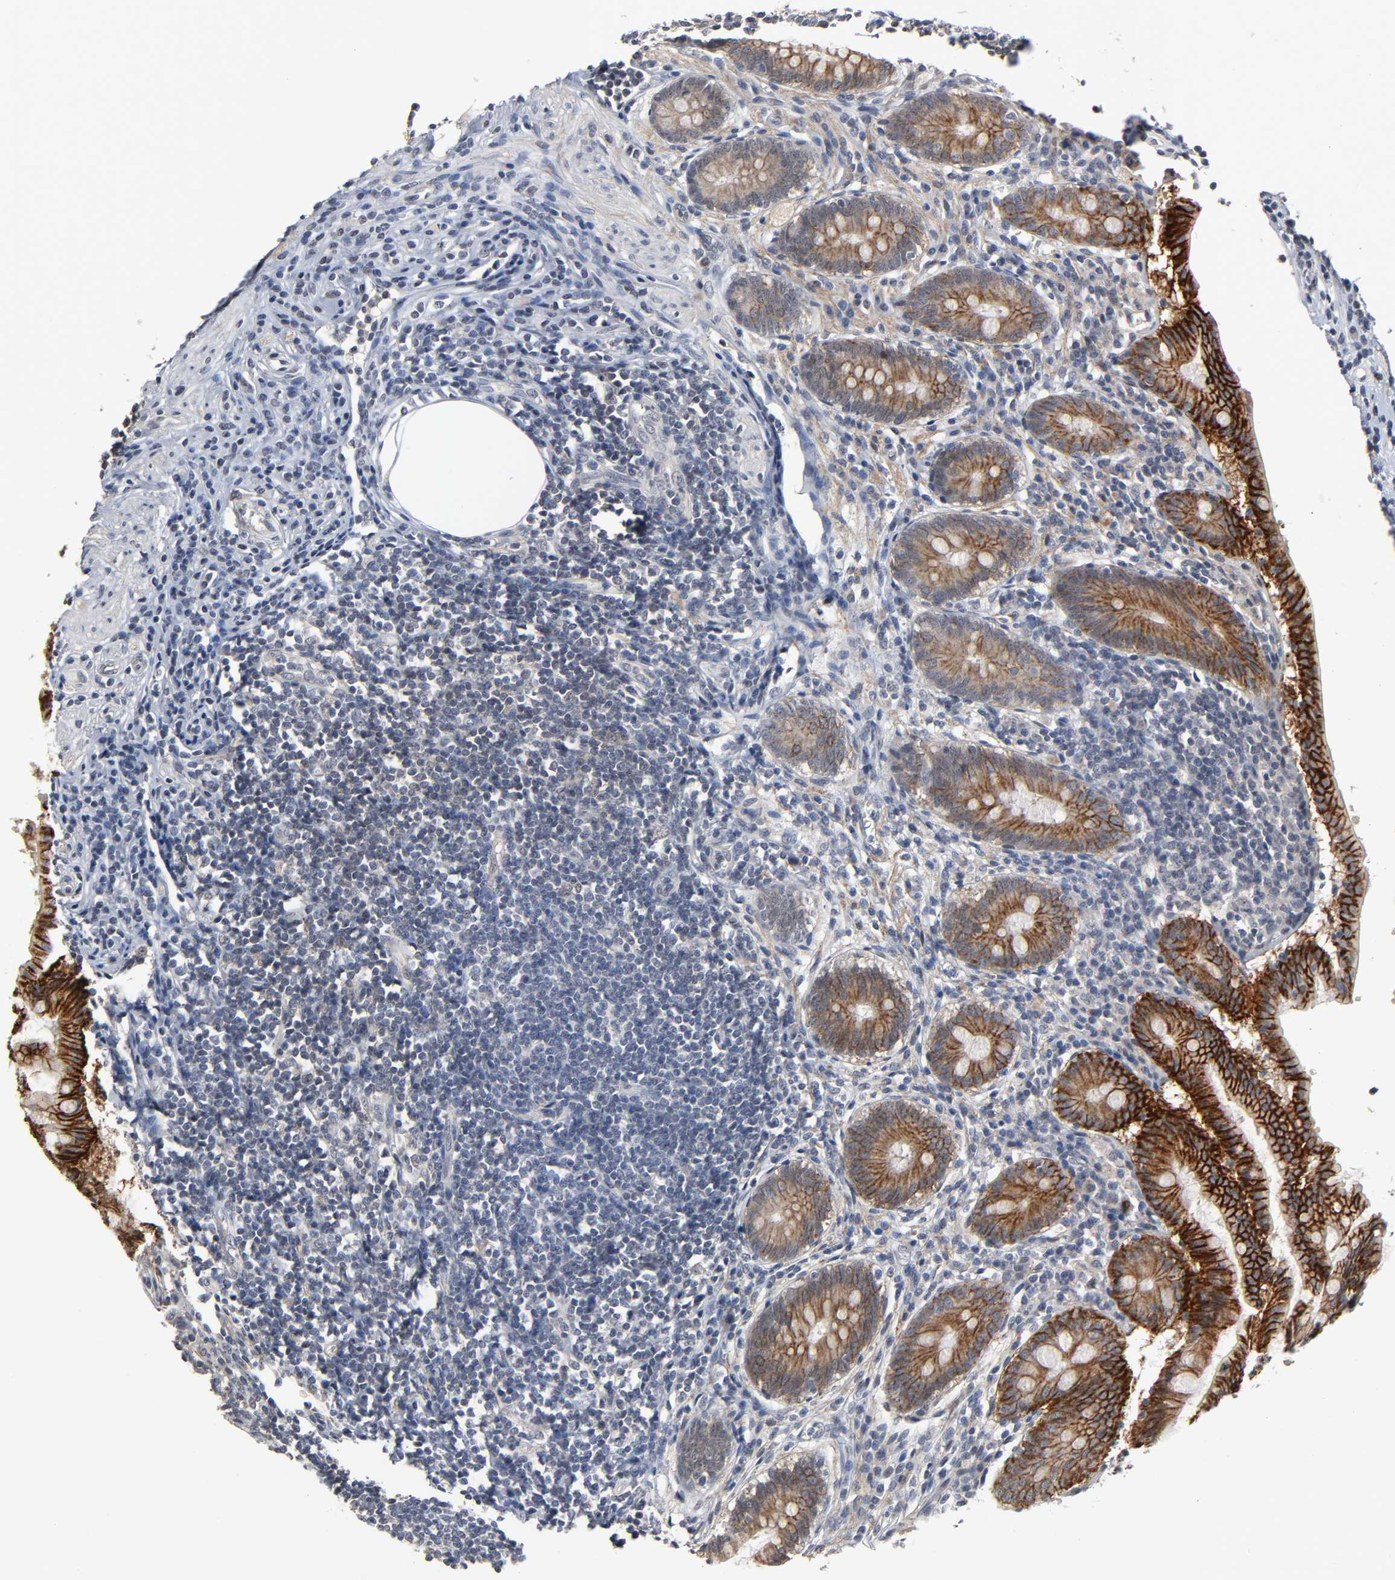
{"staining": {"intensity": "strong", "quantity": ">75%", "location": "cytoplasmic/membranous"}, "tissue": "appendix", "cell_type": "Glandular cells", "image_type": "normal", "snomed": [{"axis": "morphology", "description": "Normal tissue, NOS"}, {"axis": "topography", "description": "Appendix"}], "caption": "Brown immunohistochemical staining in unremarkable appendix exhibits strong cytoplasmic/membranous expression in about >75% of glandular cells.", "gene": "HTR1E", "patient": {"sex": "female", "age": 50}}